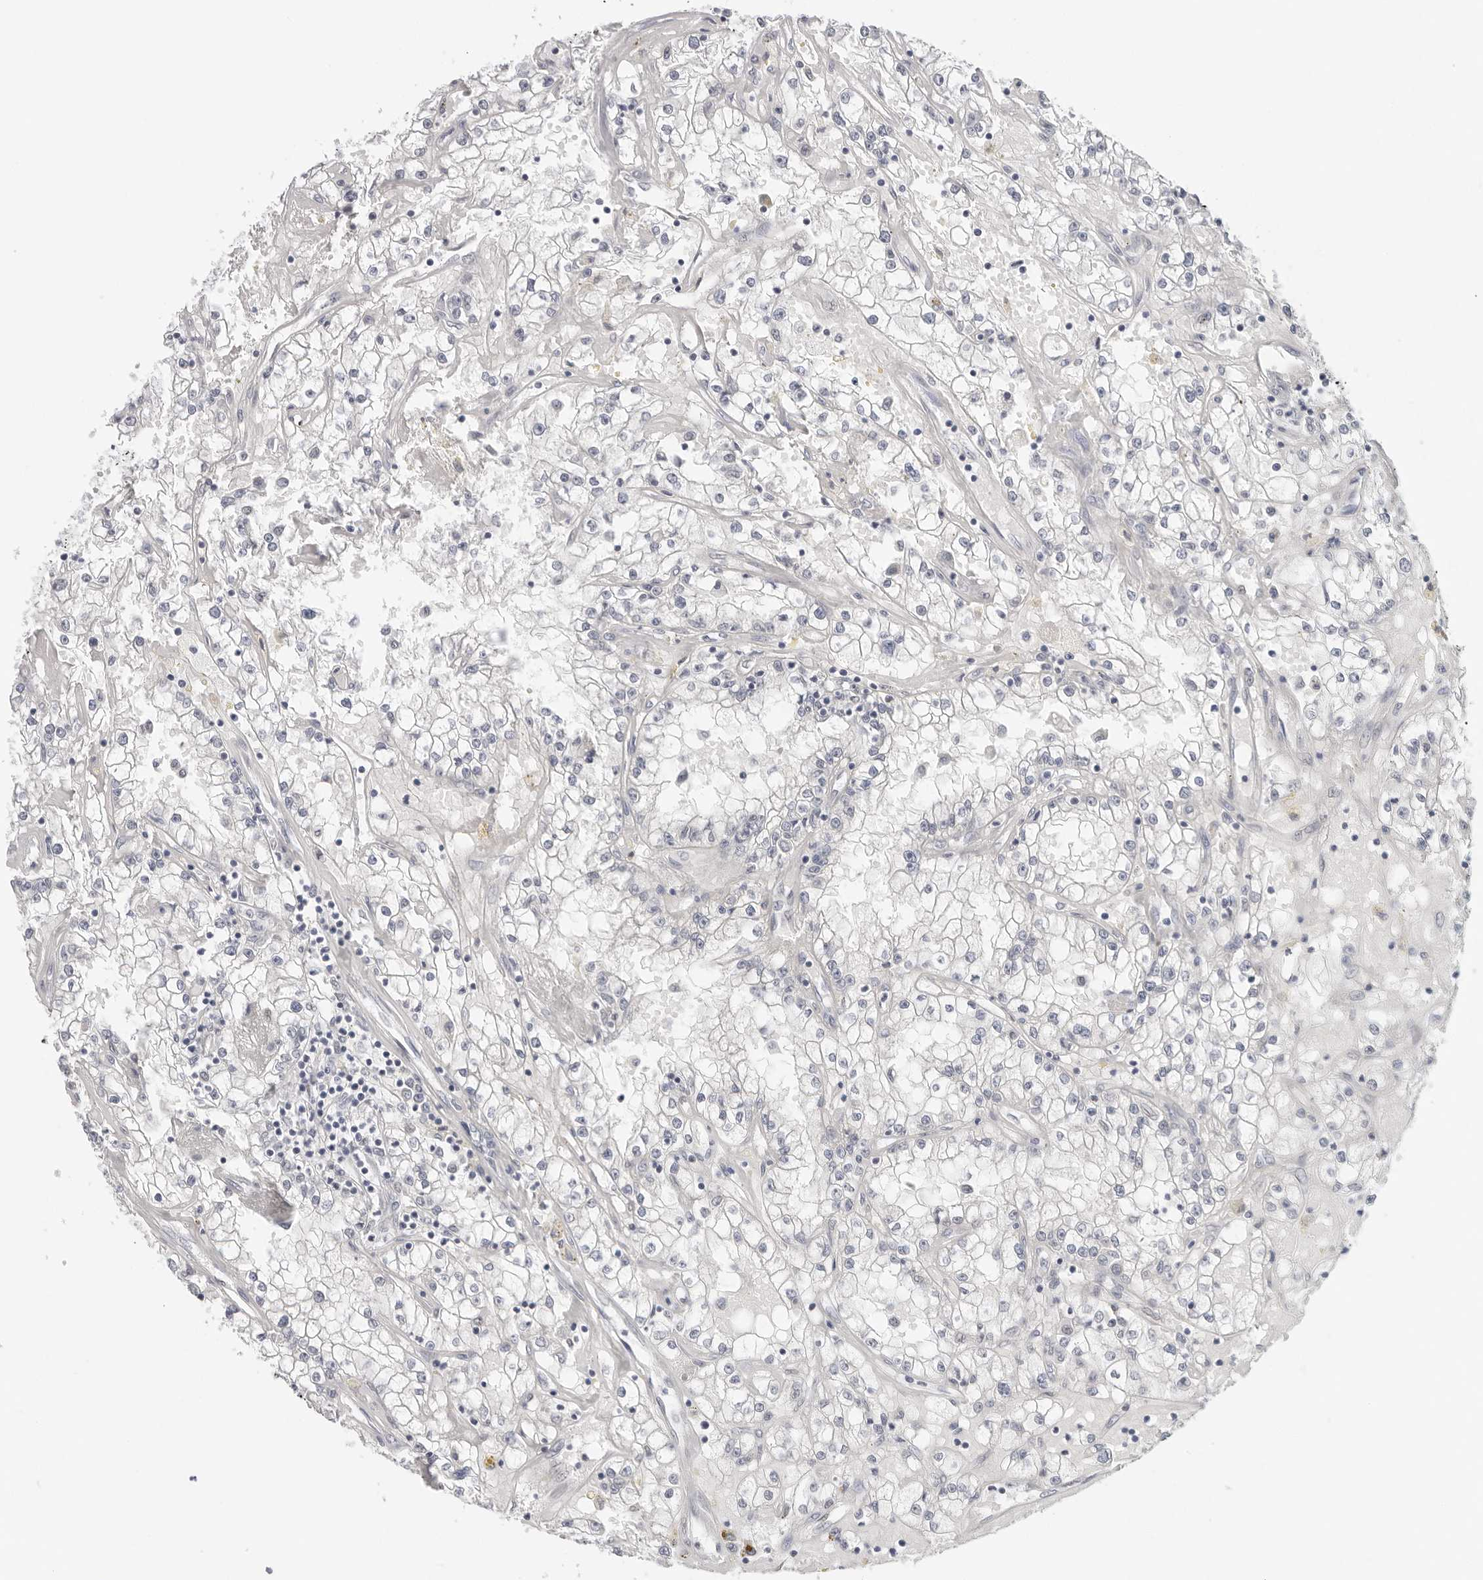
{"staining": {"intensity": "negative", "quantity": "none", "location": "none"}, "tissue": "renal cancer", "cell_type": "Tumor cells", "image_type": "cancer", "snomed": [{"axis": "morphology", "description": "Adenocarcinoma, NOS"}, {"axis": "topography", "description": "Kidney"}], "caption": "This photomicrograph is of renal cancer stained with immunohistochemistry to label a protein in brown with the nuclei are counter-stained blue. There is no positivity in tumor cells.", "gene": "FOXK2", "patient": {"sex": "male", "age": 56}}